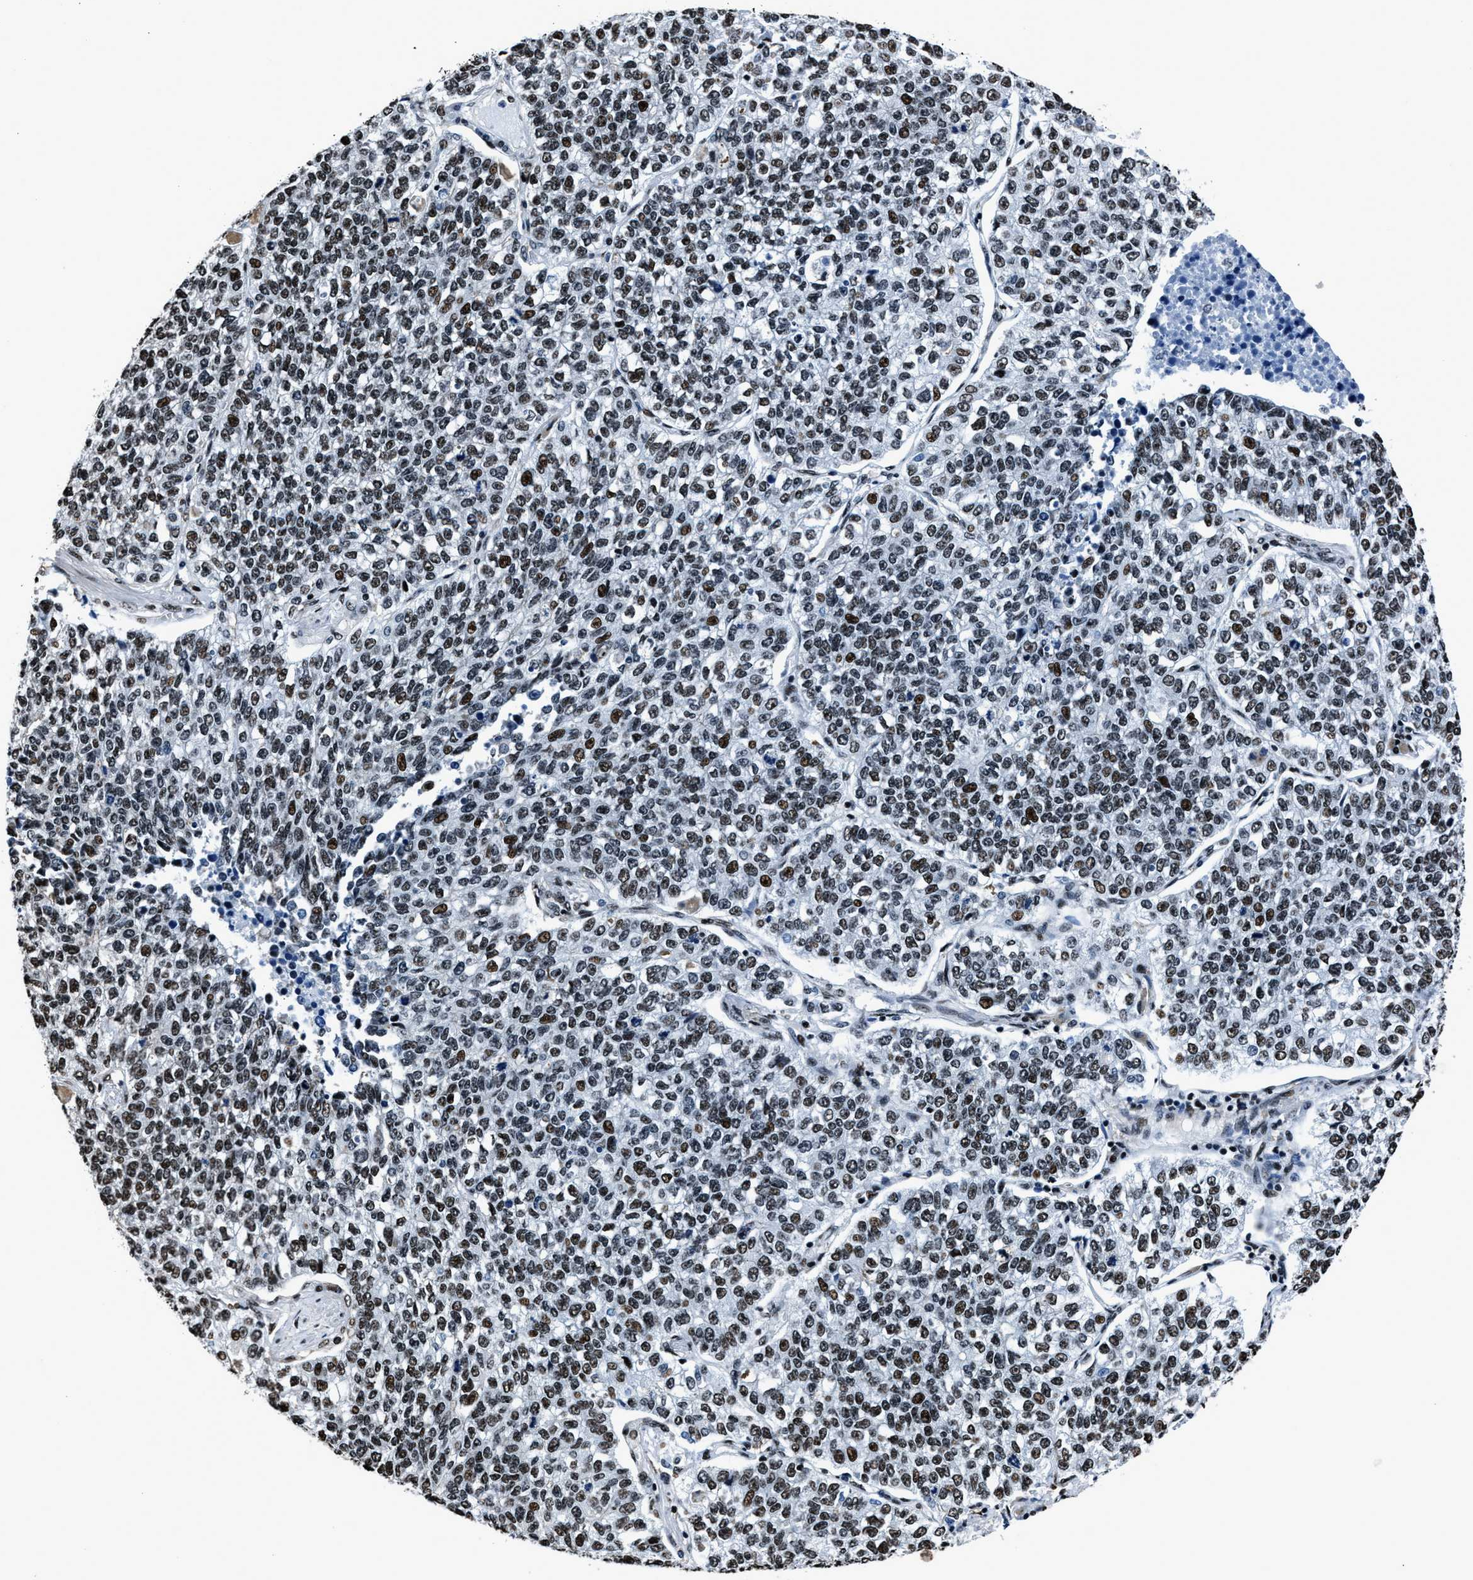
{"staining": {"intensity": "moderate", "quantity": ">75%", "location": "nuclear"}, "tissue": "lung cancer", "cell_type": "Tumor cells", "image_type": "cancer", "snomed": [{"axis": "morphology", "description": "Adenocarcinoma, NOS"}, {"axis": "topography", "description": "Lung"}], "caption": "Immunohistochemical staining of lung cancer (adenocarcinoma) shows medium levels of moderate nuclear protein expression in approximately >75% of tumor cells.", "gene": "PPIE", "patient": {"sex": "male", "age": 49}}